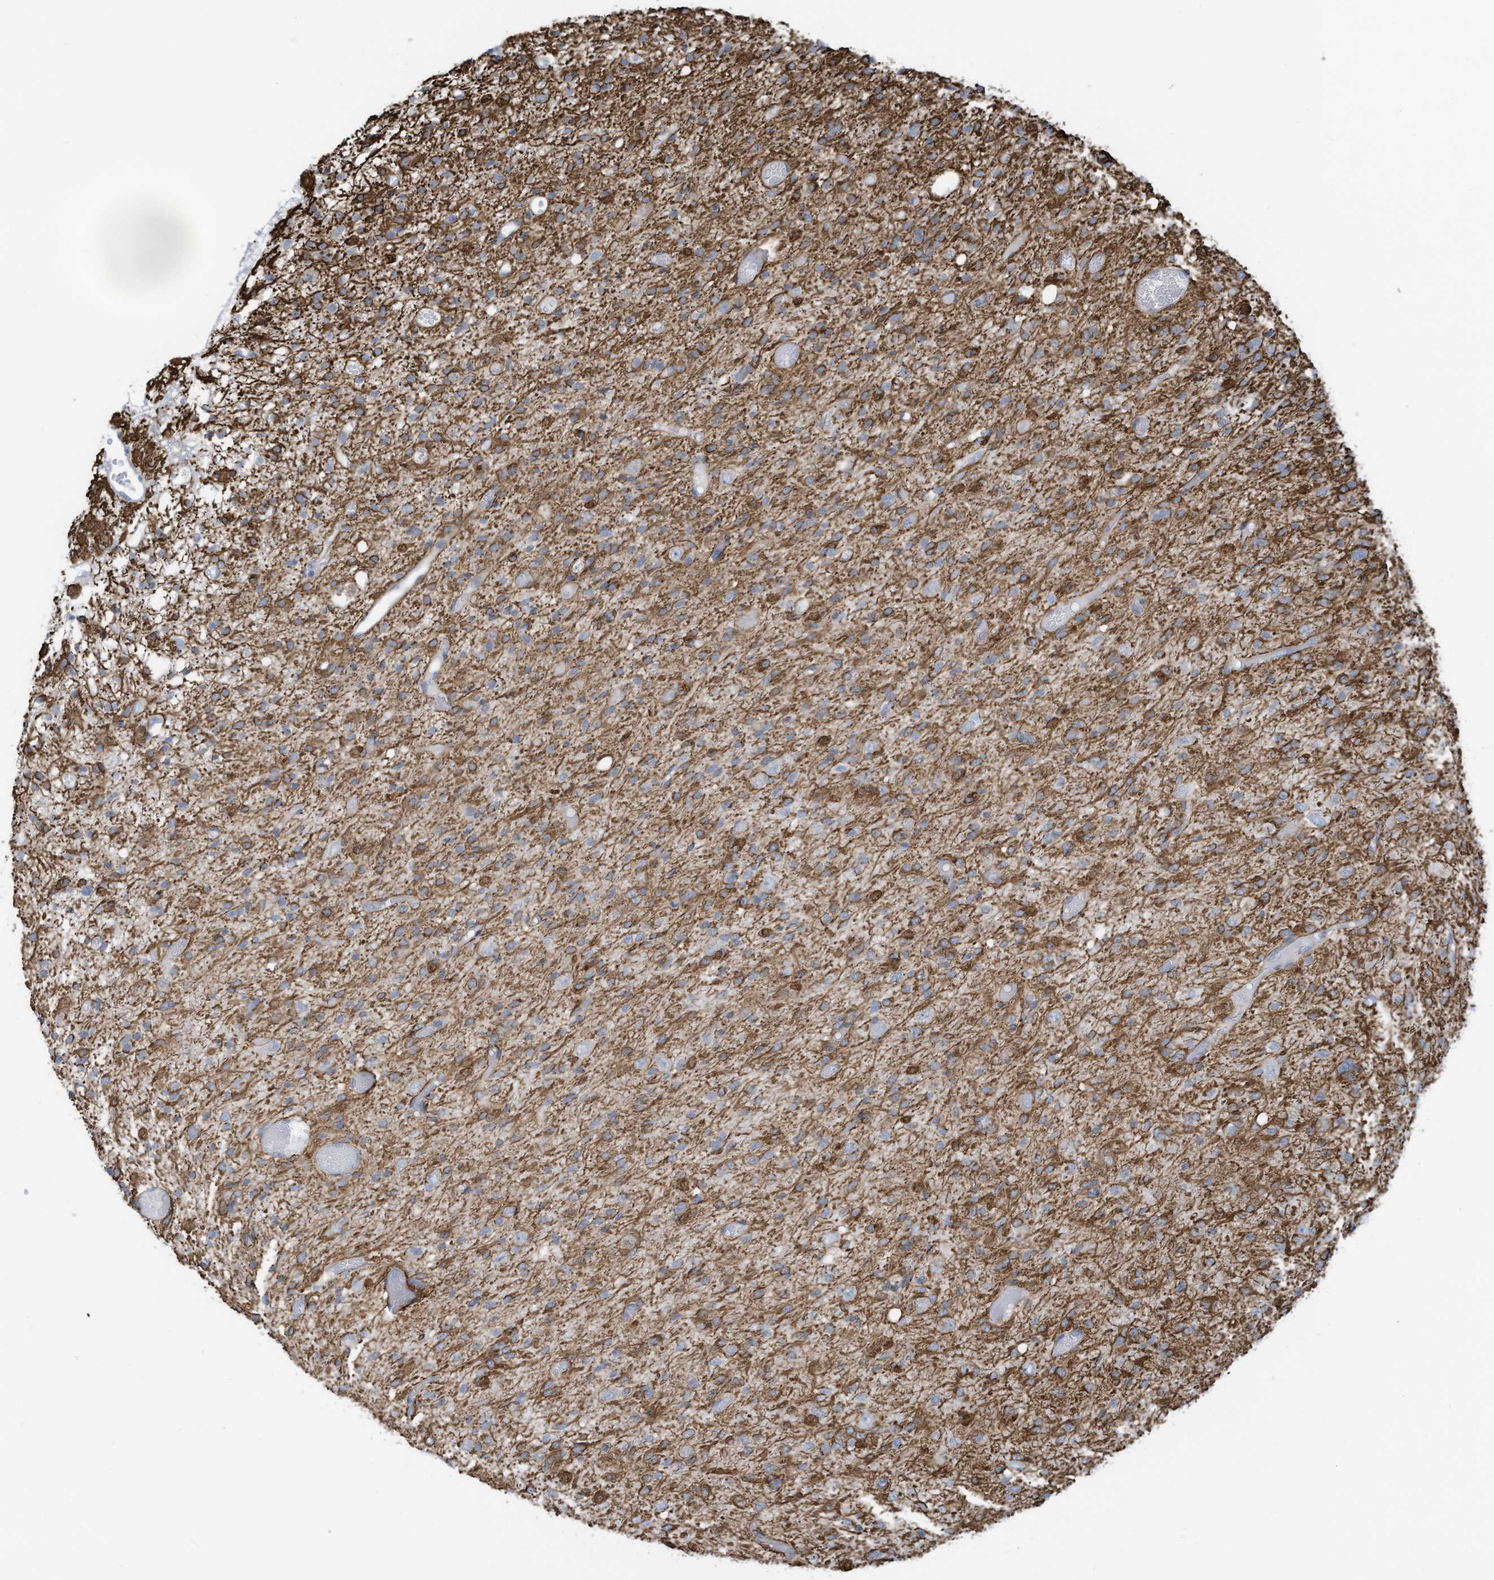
{"staining": {"intensity": "moderate", "quantity": "<25%", "location": "cytoplasmic/membranous"}, "tissue": "glioma", "cell_type": "Tumor cells", "image_type": "cancer", "snomed": [{"axis": "morphology", "description": "Glioma, malignant, High grade"}, {"axis": "topography", "description": "Brain"}], "caption": "Immunohistochemistry histopathology image of neoplastic tissue: malignant high-grade glioma stained using IHC reveals low levels of moderate protein expression localized specifically in the cytoplasmic/membranous of tumor cells, appearing as a cytoplasmic/membranous brown color.", "gene": "SLC1A5", "patient": {"sex": "female", "age": 59}}